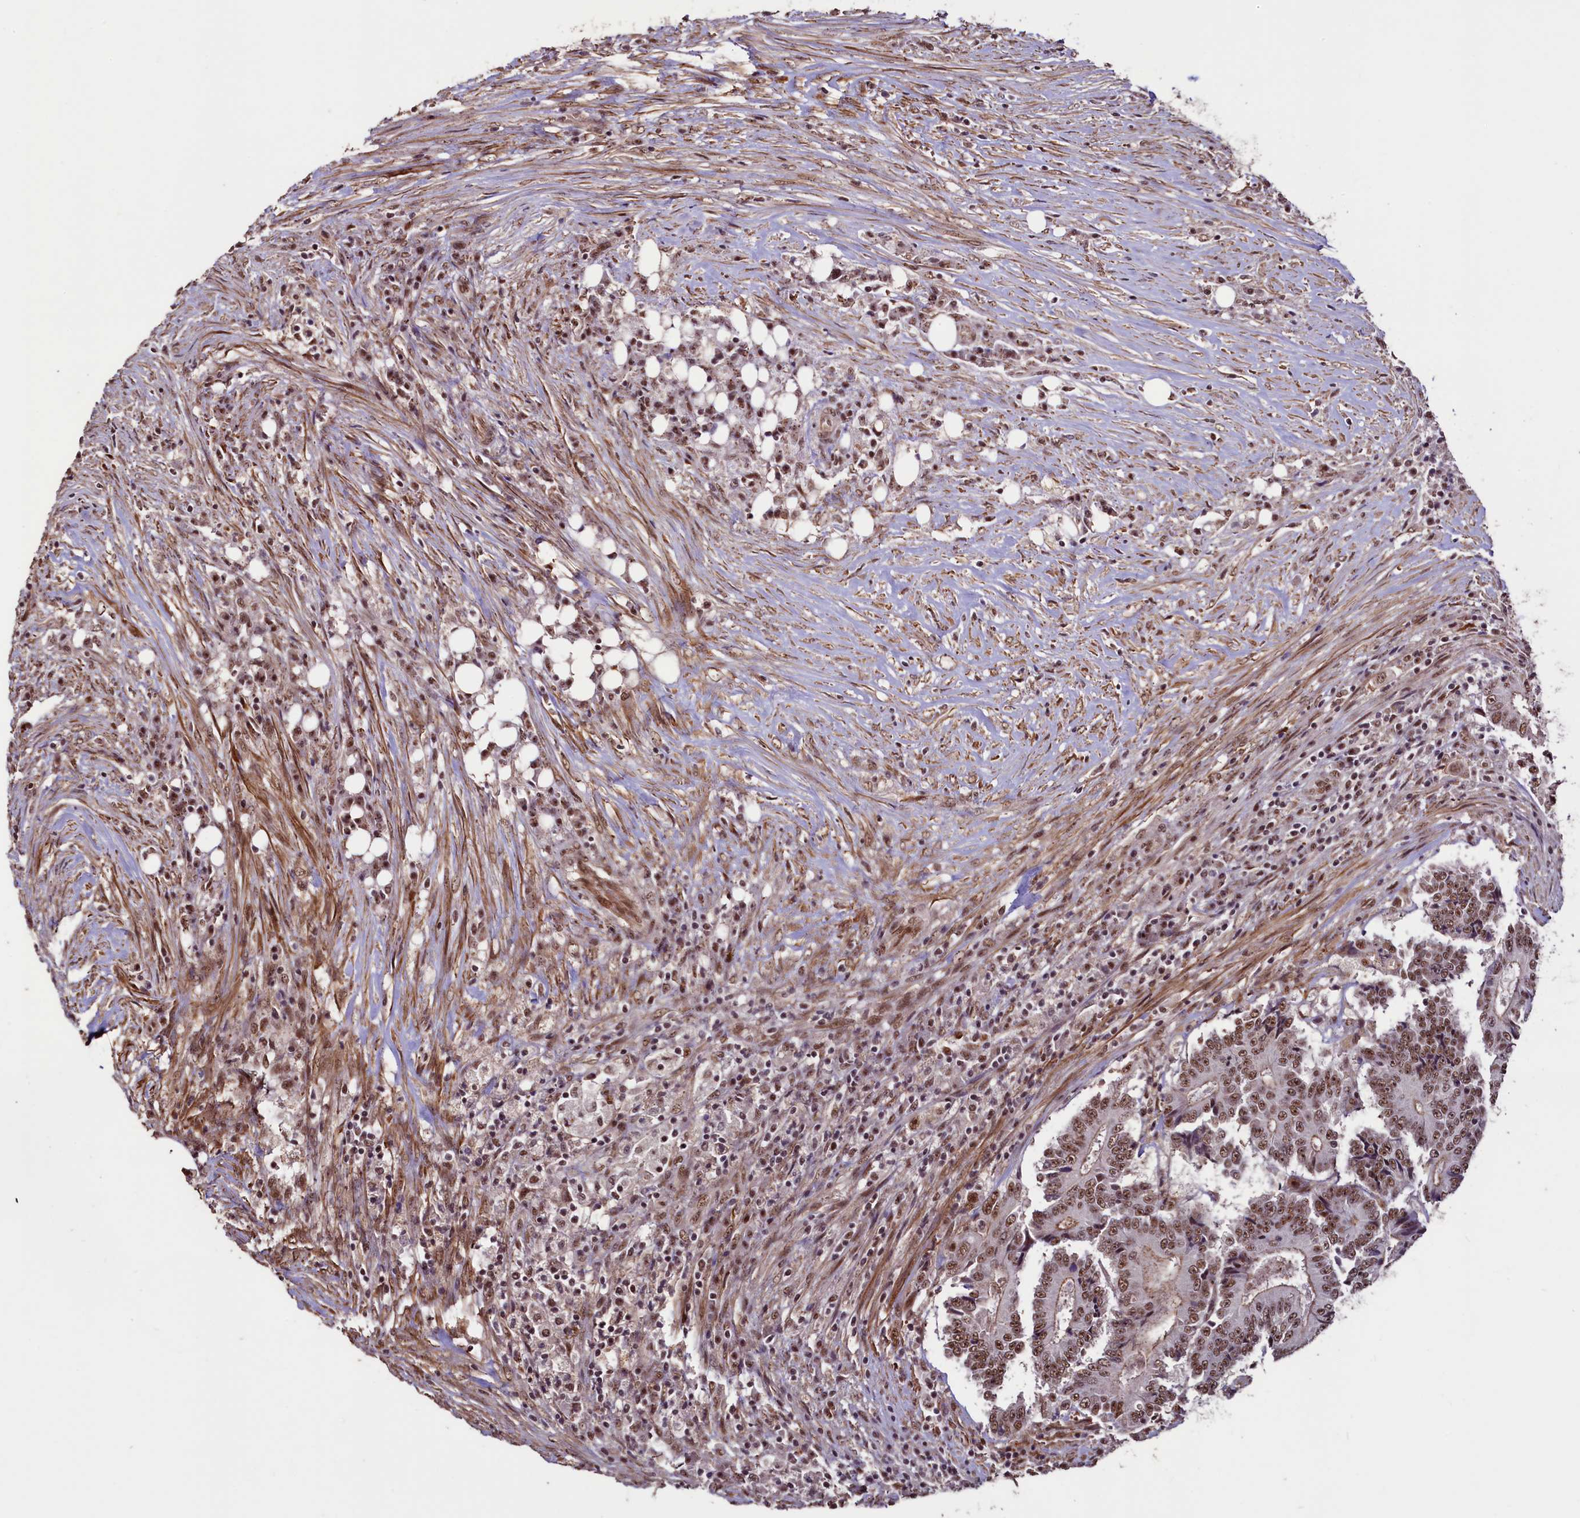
{"staining": {"intensity": "moderate", "quantity": ">75%", "location": "nuclear"}, "tissue": "colorectal cancer", "cell_type": "Tumor cells", "image_type": "cancer", "snomed": [{"axis": "morphology", "description": "Adenocarcinoma, NOS"}, {"axis": "topography", "description": "Colon"}], "caption": "Moderate nuclear protein staining is identified in approximately >75% of tumor cells in adenocarcinoma (colorectal).", "gene": "SFSWAP", "patient": {"sex": "male", "age": 83}}